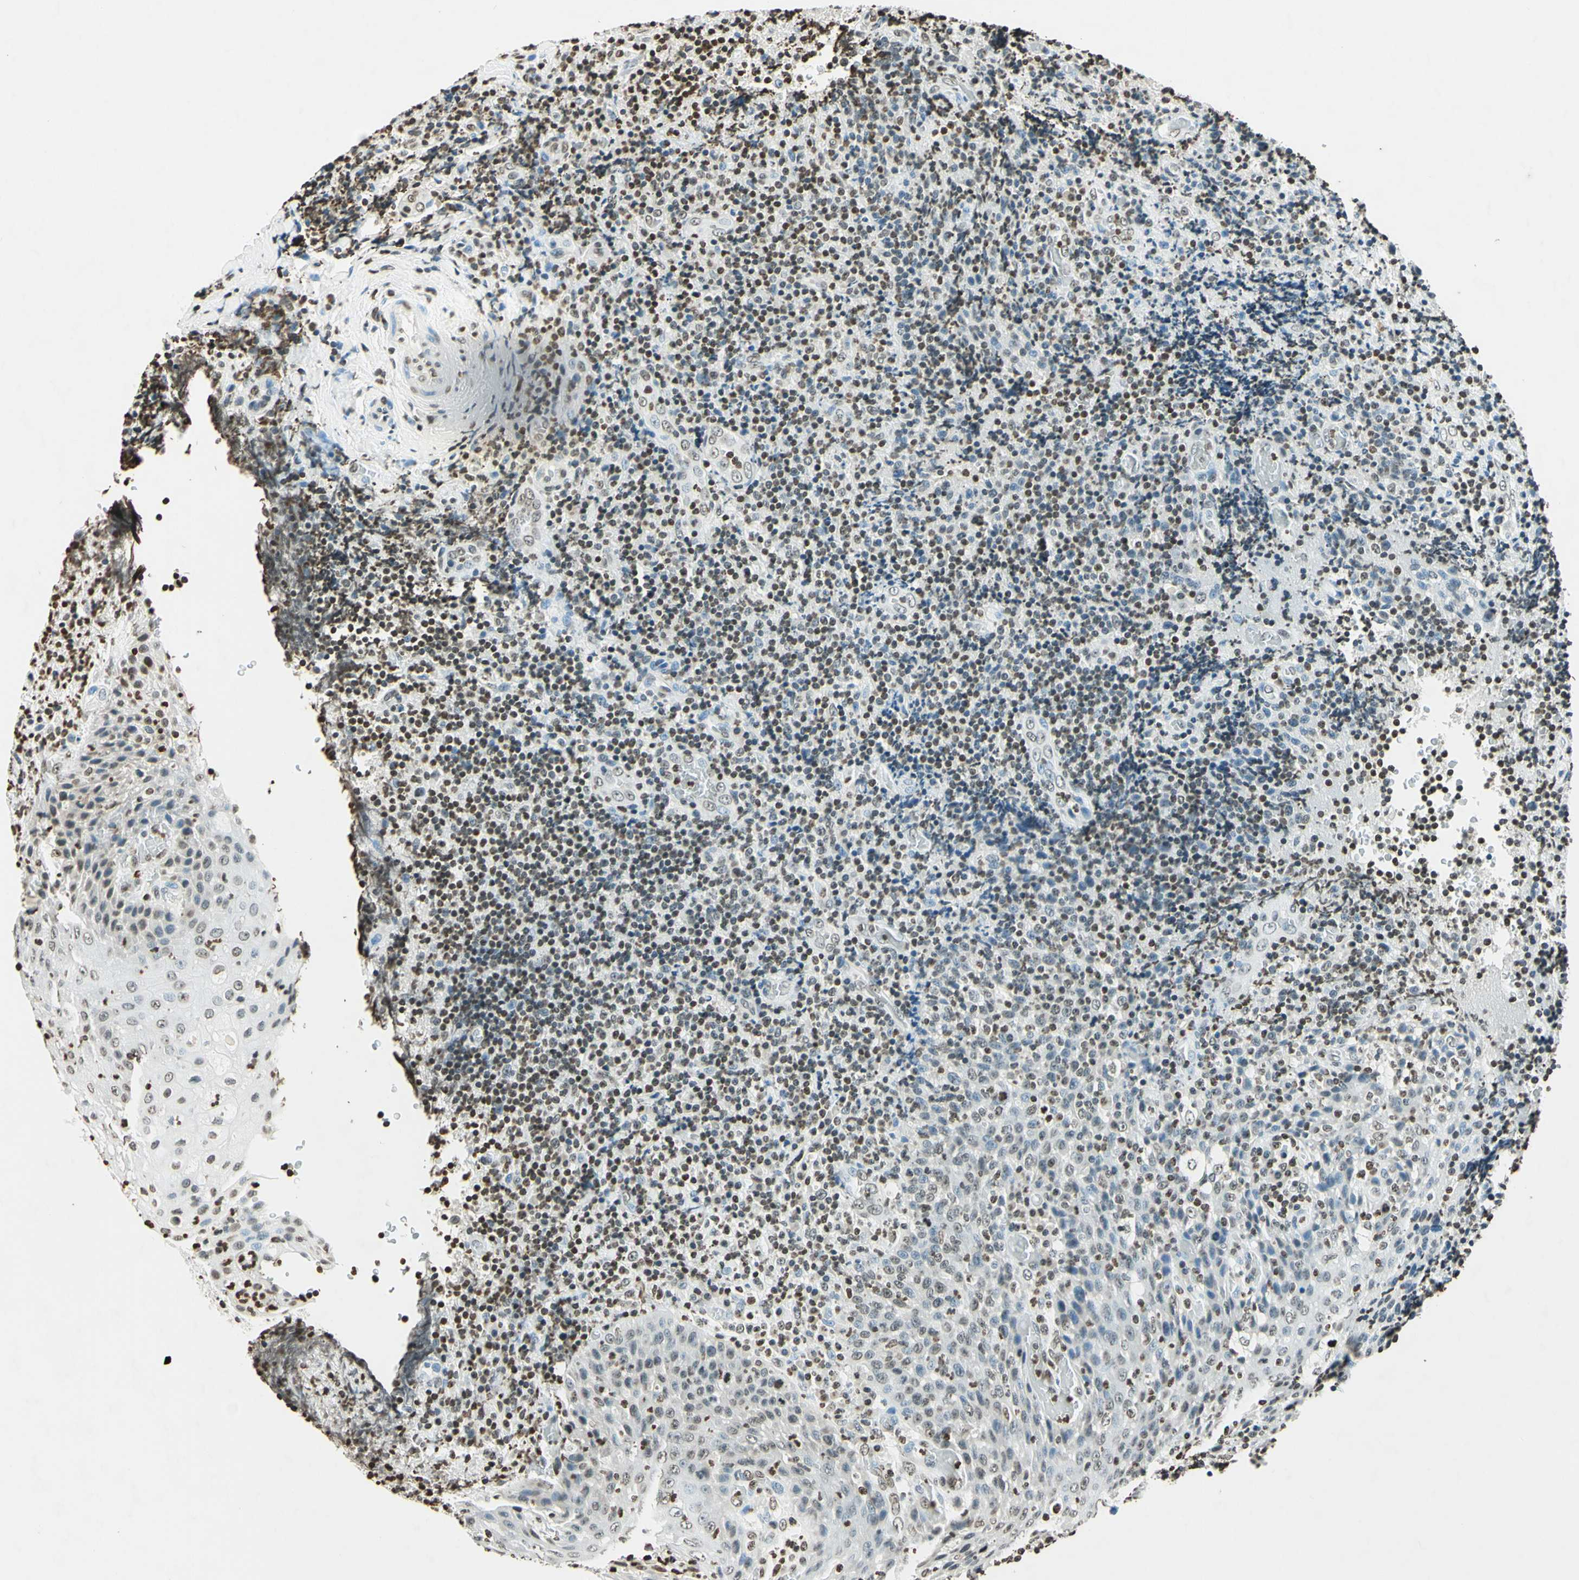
{"staining": {"intensity": "moderate", "quantity": "25%-75%", "location": "nuclear"}, "tissue": "lymphoma", "cell_type": "Tumor cells", "image_type": "cancer", "snomed": [{"axis": "morphology", "description": "Malignant lymphoma, non-Hodgkin's type, High grade"}, {"axis": "topography", "description": "Tonsil"}], "caption": "Immunohistochemical staining of malignant lymphoma, non-Hodgkin's type (high-grade) reveals medium levels of moderate nuclear protein expression in approximately 25%-75% of tumor cells.", "gene": "MSH2", "patient": {"sex": "female", "age": 36}}